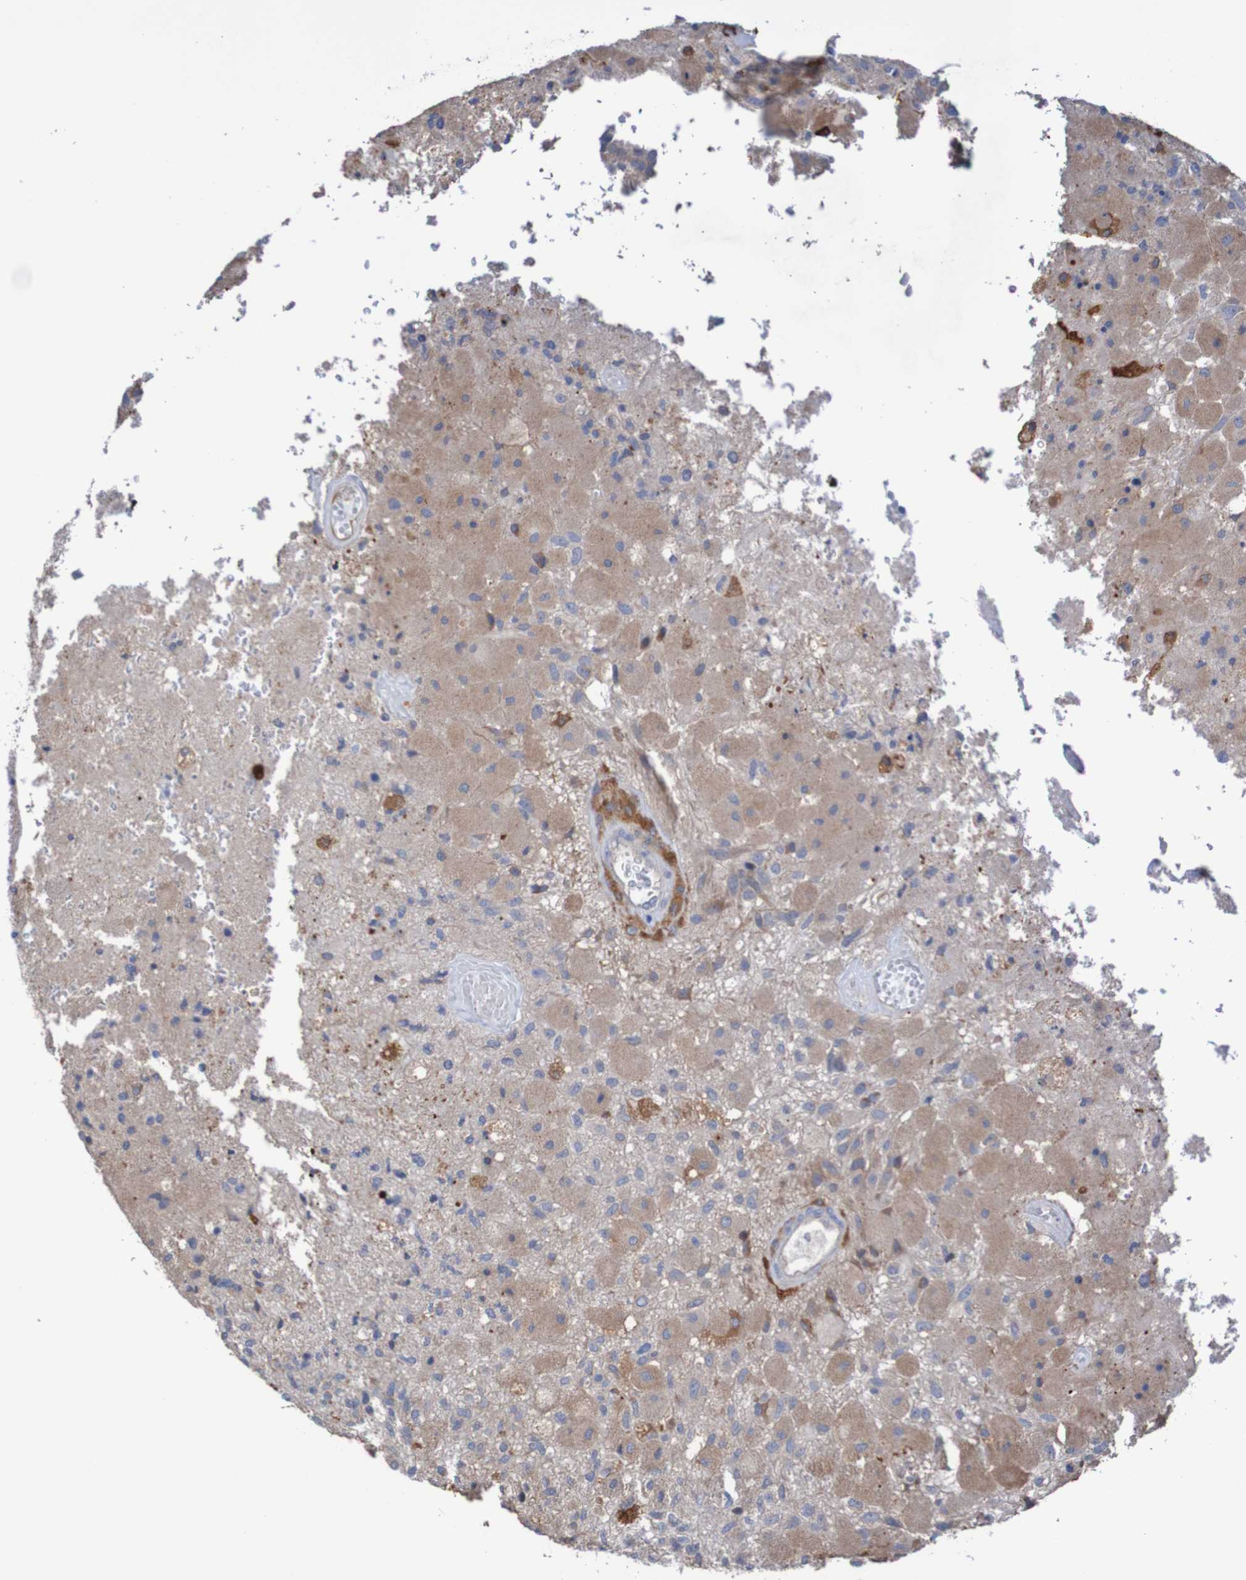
{"staining": {"intensity": "moderate", "quantity": ">75%", "location": "cytoplasmic/membranous"}, "tissue": "glioma", "cell_type": "Tumor cells", "image_type": "cancer", "snomed": [{"axis": "morphology", "description": "Normal tissue, NOS"}, {"axis": "morphology", "description": "Glioma, malignant, High grade"}, {"axis": "topography", "description": "Cerebral cortex"}], "caption": "A photomicrograph showing moderate cytoplasmic/membranous staining in approximately >75% of tumor cells in malignant high-grade glioma, as visualized by brown immunohistochemical staining.", "gene": "PHYH", "patient": {"sex": "male", "age": 77}}